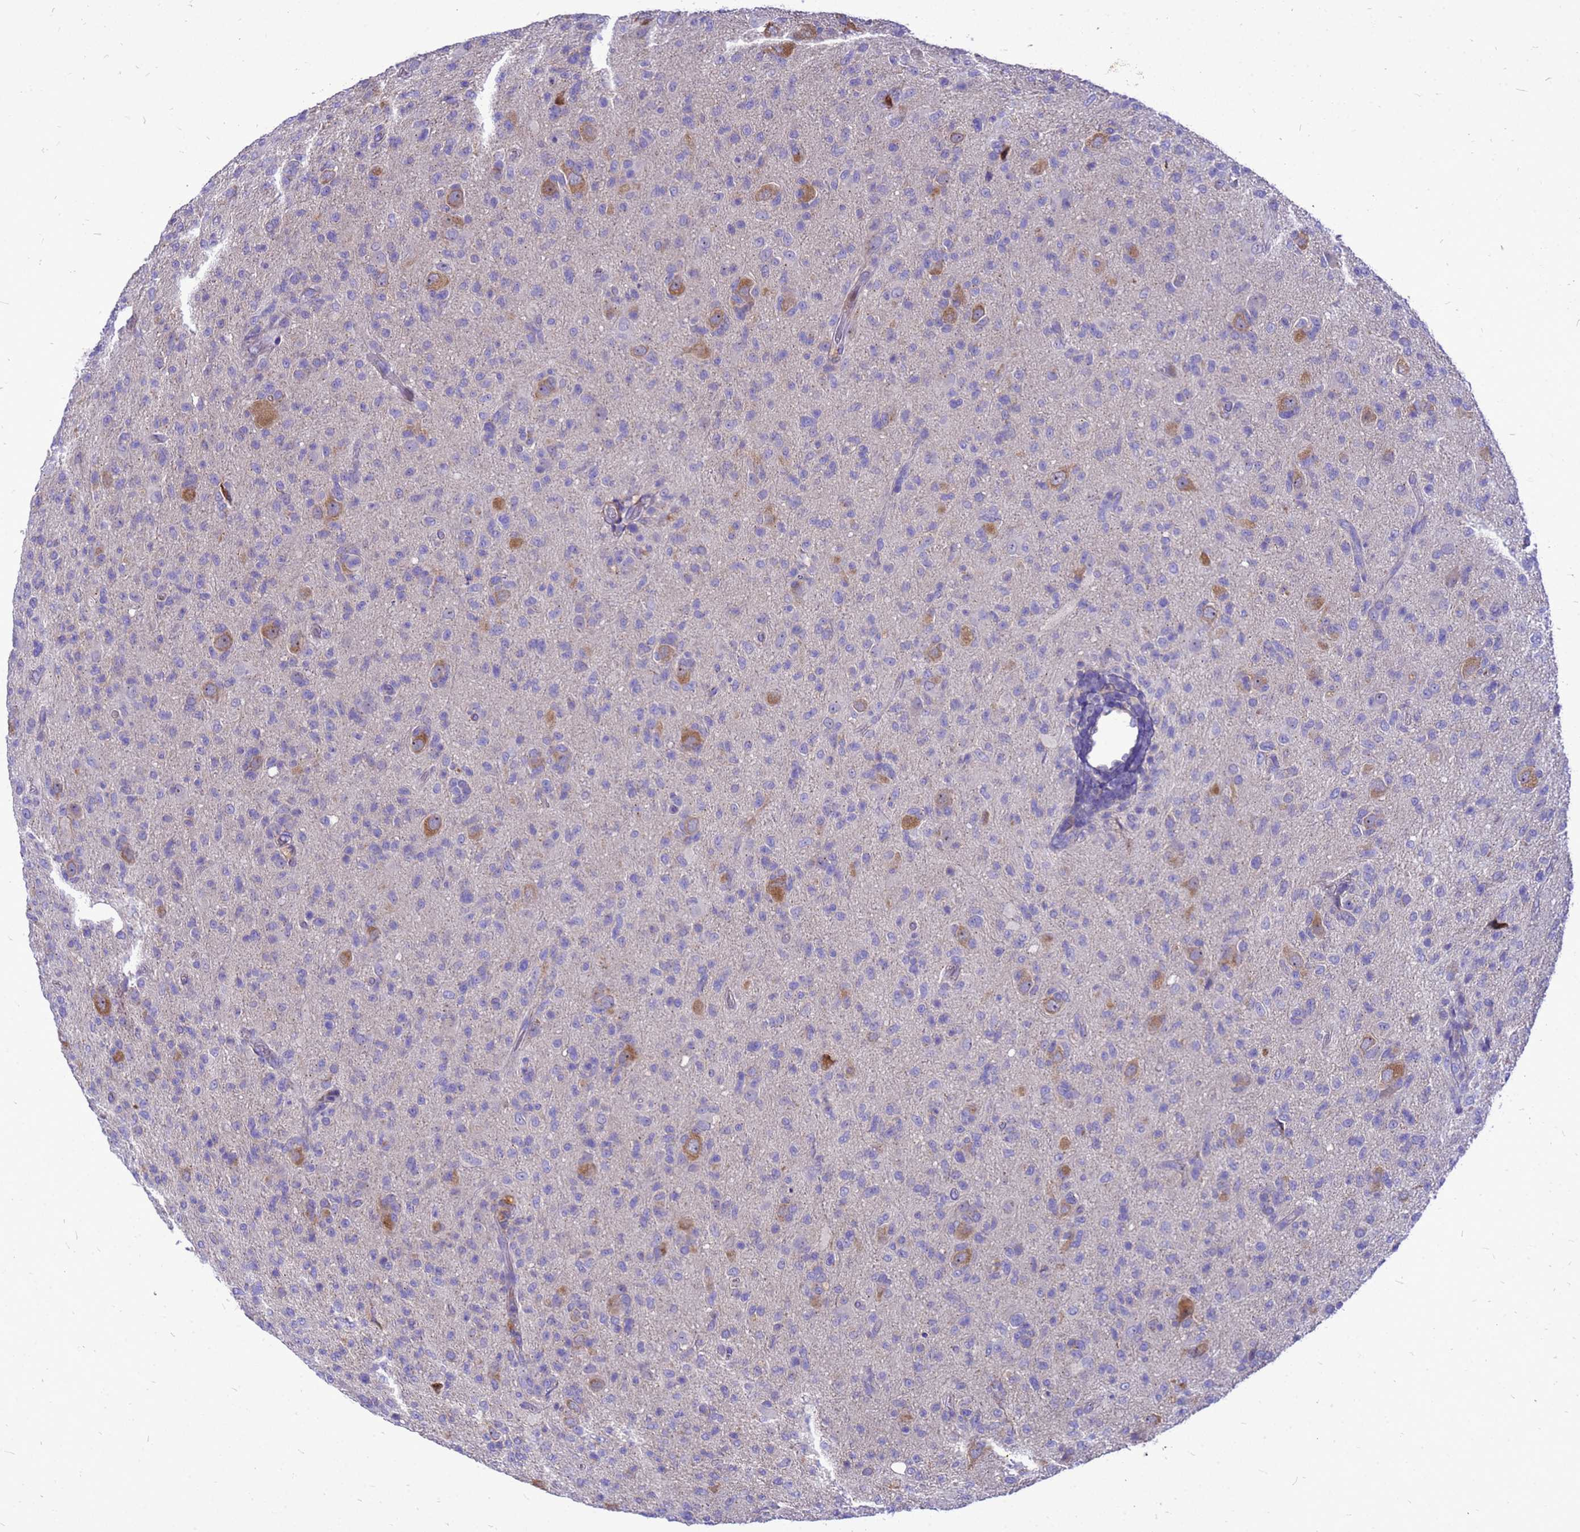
{"staining": {"intensity": "negative", "quantity": "none", "location": "none"}, "tissue": "glioma", "cell_type": "Tumor cells", "image_type": "cancer", "snomed": [{"axis": "morphology", "description": "Glioma, malignant, High grade"}, {"axis": "topography", "description": "Brain"}], "caption": "Malignant high-grade glioma stained for a protein using immunohistochemistry demonstrates no expression tumor cells.", "gene": "POP7", "patient": {"sex": "female", "age": 57}}